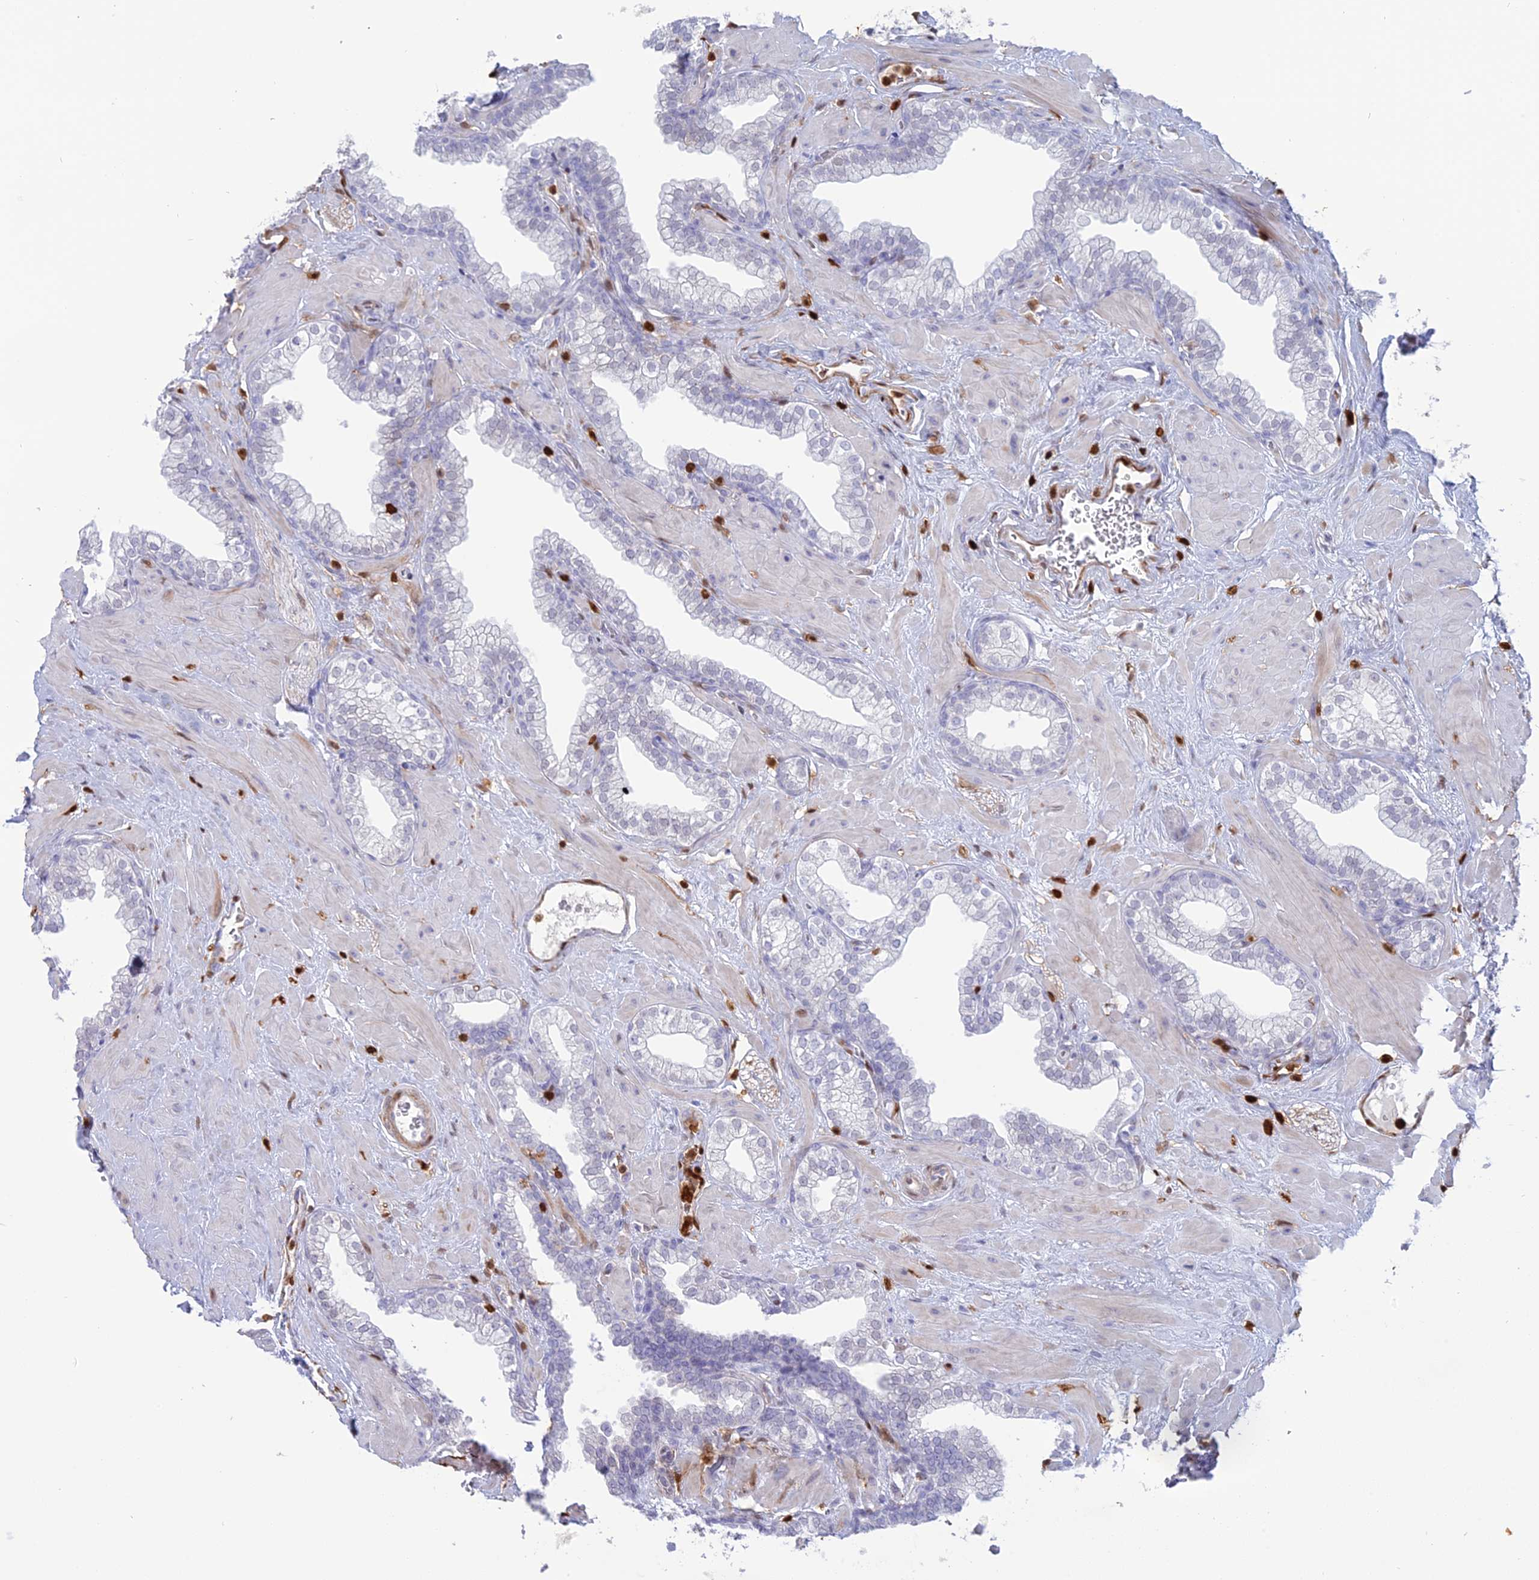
{"staining": {"intensity": "negative", "quantity": "none", "location": "none"}, "tissue": "prostate", "cell_type": "Glandular cells", "image_type": "normal", "snomed": [{"axis": "morphology", "description": "Normal tissue, NOS"}, {"axis": "morphology", "description": "Urothelial carcinoma, Low grade"}, {"axis": "topography", "description": "Urinary bladder"}, {"axis": "topography", "description": "Prostate"}], "caption": "This photomicrograph is of benign prostate stained with IHC to label a protein in brown with the nuclei are counter-stained blue. There is no expression in glandular cells.", "gene": "PGBD4", "patient": {"sex": "male", "age": 60}}